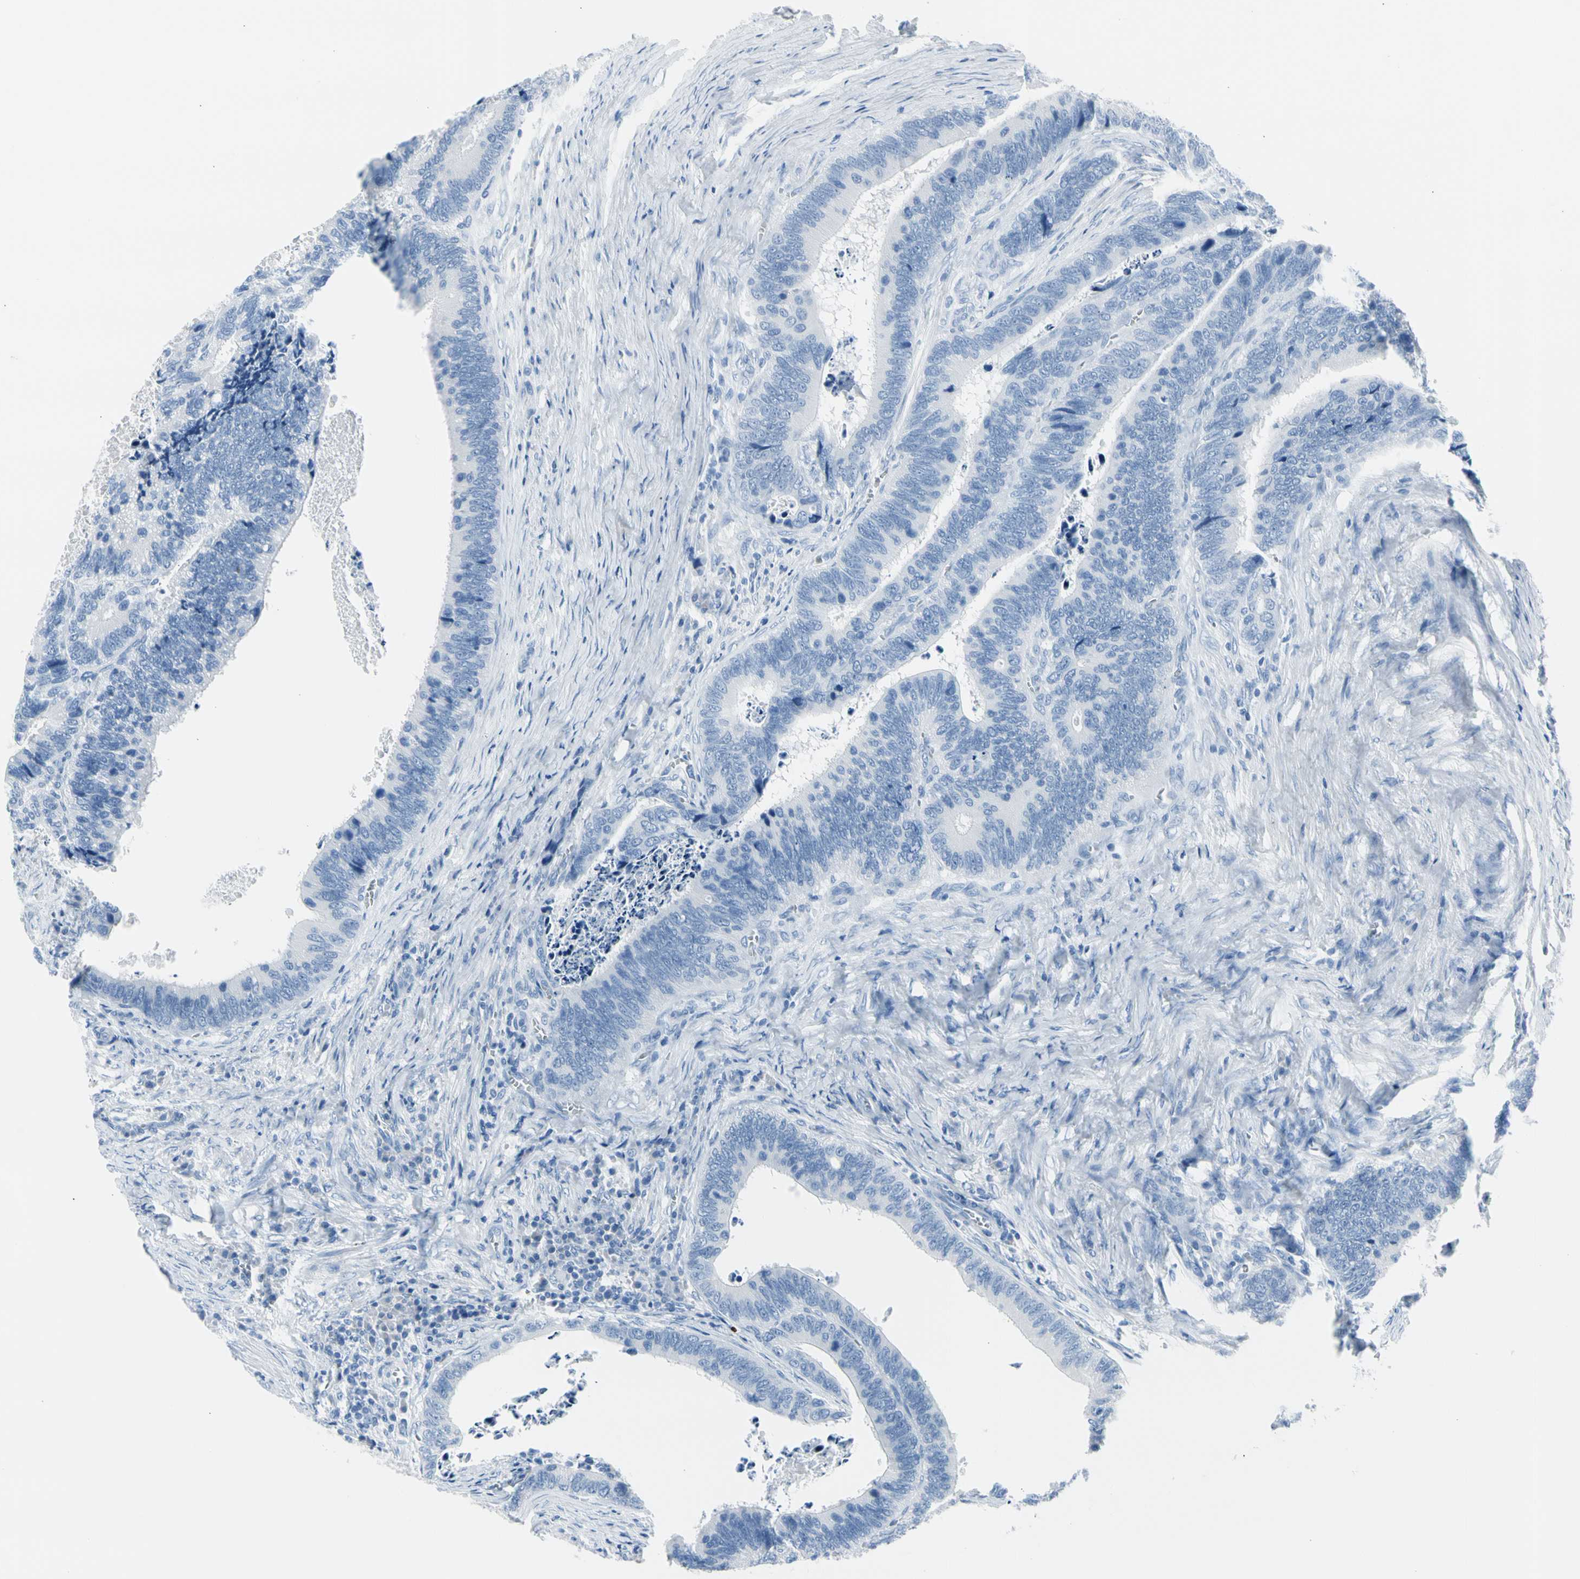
{"staining": {"intensity": "negative", "quantity": "none", "location": "none"}, "tissue": "colorectal cancer", "cell_type": "Tumor cells", "image_type": "cancer", "snomed": [{"axis": "morphology", "description": "Adenocarcinoma, NOS"}, {"axis": "topography", "description": "Colon"}], "caption": "An IHC photomicrograph of adenocarcinoma (colorectal) is shown. There is no staining in tumor cells of adenocarcinoma (colorectal). The staining was performed using DAB (3,3'-diaminobenzidine) to visualize the protein expression in brown, while the nuclei were stained in blue with hematoxylin (Magnification: 20x).", "gene": "TPO", "patient": {"sex": "male", "age": 72}}